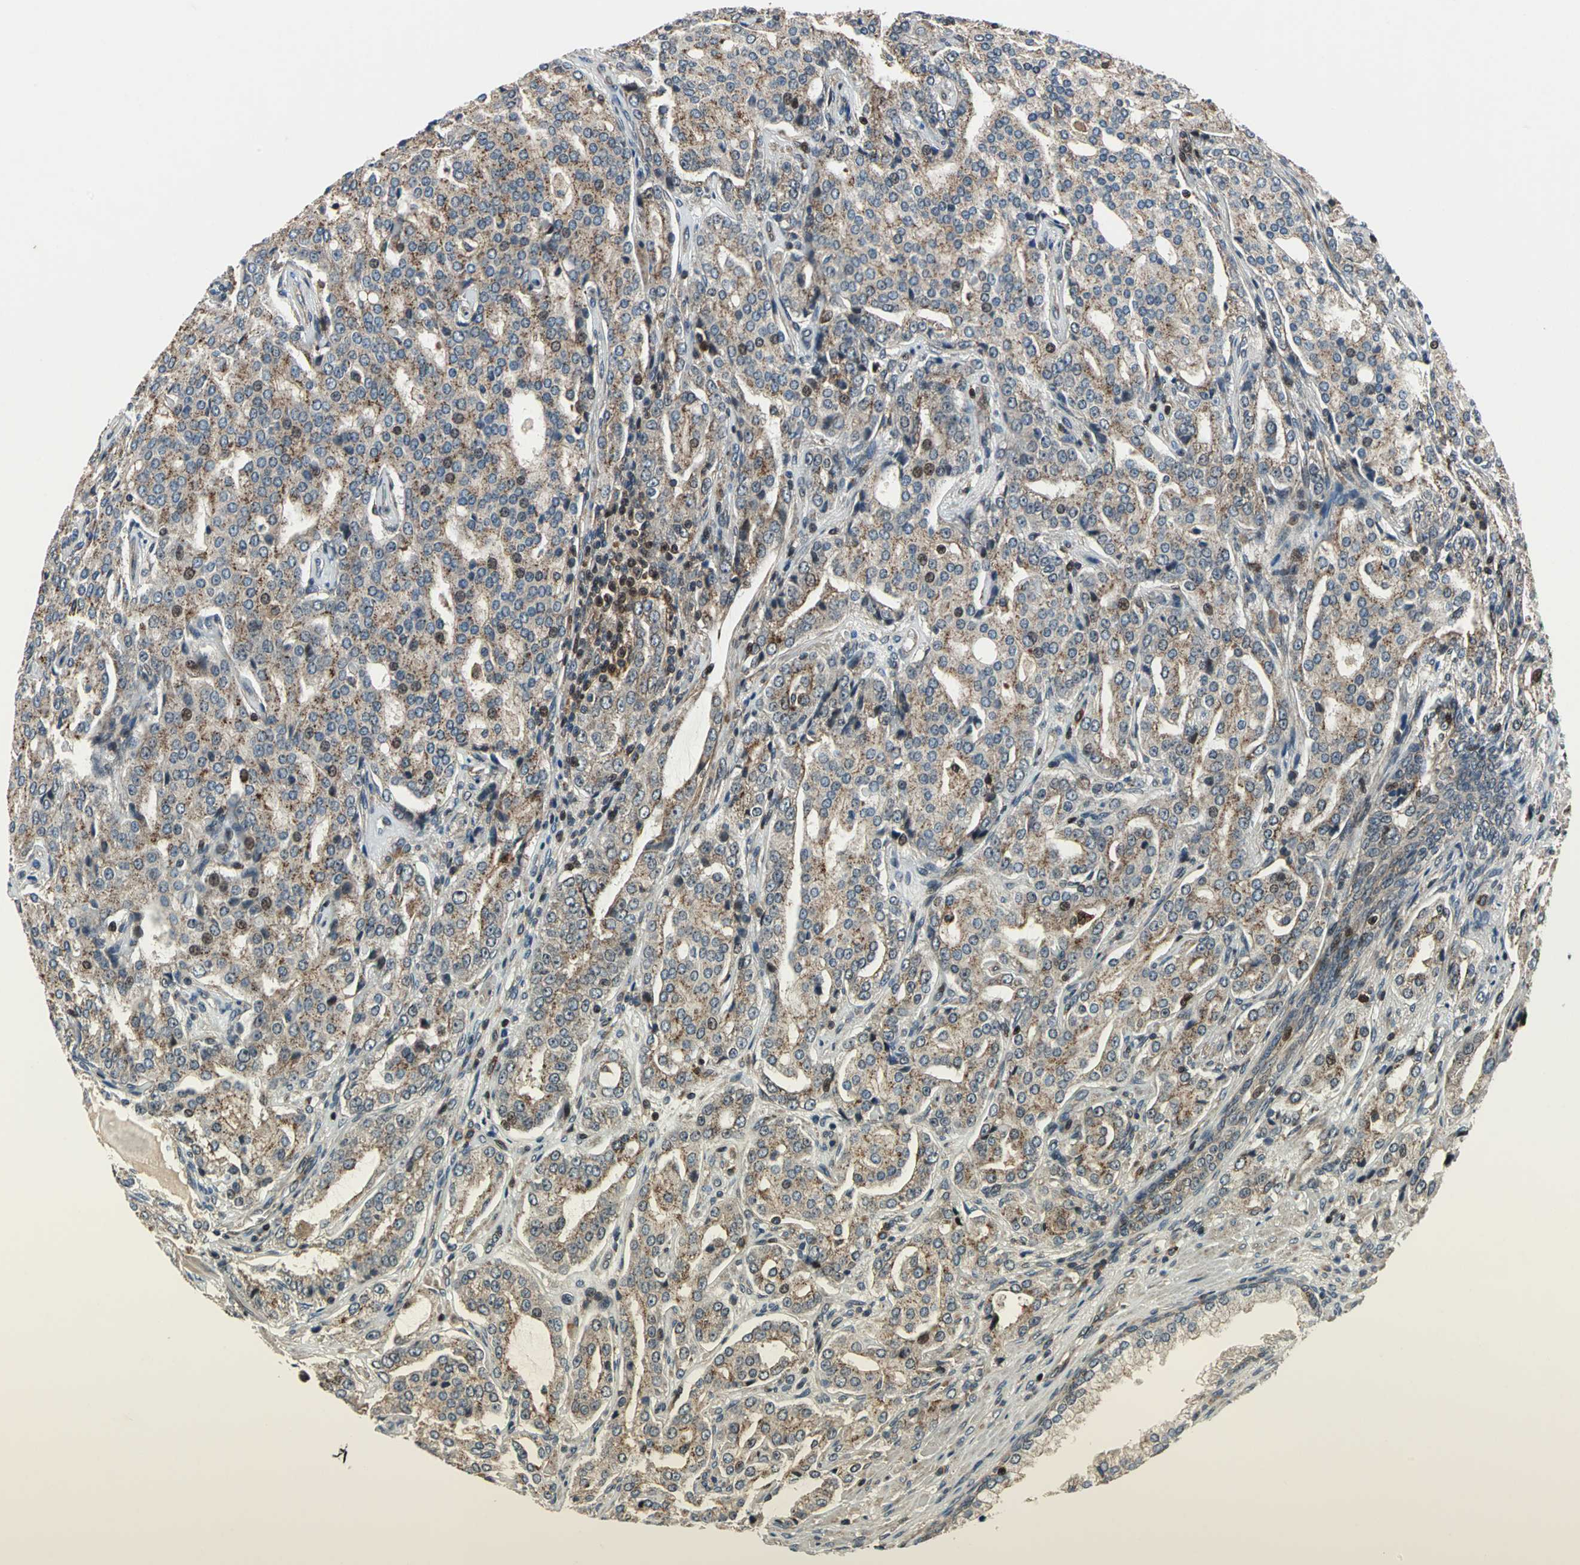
{"staining": {"intensity": "moderate", "quantity": ">75%", "location": "cytoplasmic/membranous,nuclear"}, "tissue": "prostate cancer", "cell_type": "Tumor cells", "image_type": "cancer", "snomed": [{"axis": "morphology", "description": "Adenocarcinoma, High grade"}, {"axis": "topography", "description": "Prostate"}], "caption": "Immunohistochemistry (IHC) image of neoplastic tissue: human prostate cancer (high-grade adenocarcinoma) stained using IHC displays medium levels of moderate protein expression localized specifically in the cytoplasmic/membranous and nuclear of tumor cells, appearing as a cytoplasmic/membranous and nuclear brown color.", "gene": "AATF", "patient": {"sex": "male", "age": 72}}